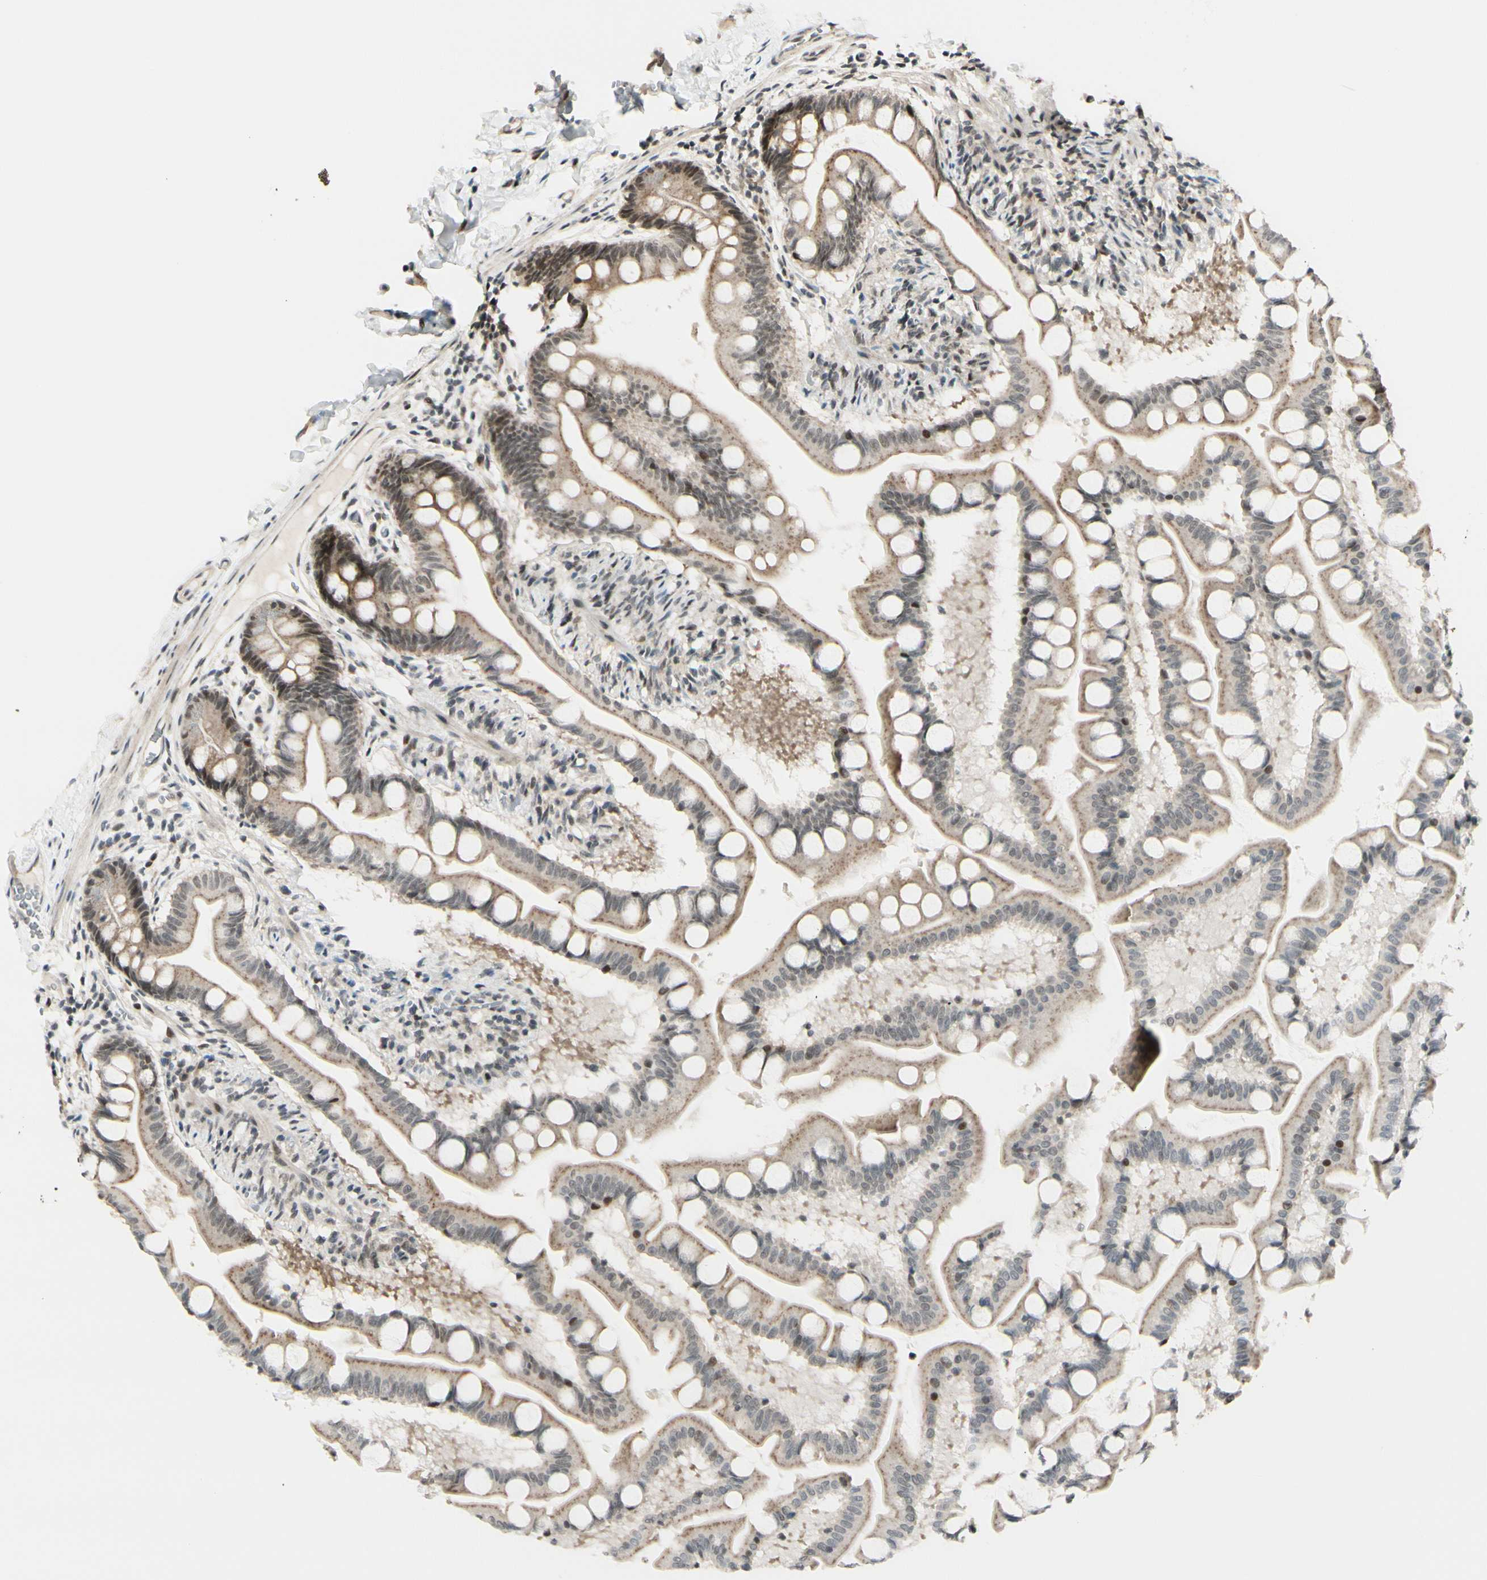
{"staining": {"intensity": "moderate", "quantity": ">75%", "location": "cytoplasmic/membranous"}, "tissue": "small intestine", "cell_type": "Glandular cells", "image_type": "normal", "snomed": [{"axis": "morphology", "description": "Normal tissue, NOS"}, {"axis": "topography", "description": "Small intestine"}], "caption": "Small intestine was stained to show a protein in brown. There is medium levels of moderate cytoplasmic/membranous positivity in about >75% of glandular cells.", "gene": "BRMS1", "patient": {"sex": "male", "age": 41}}